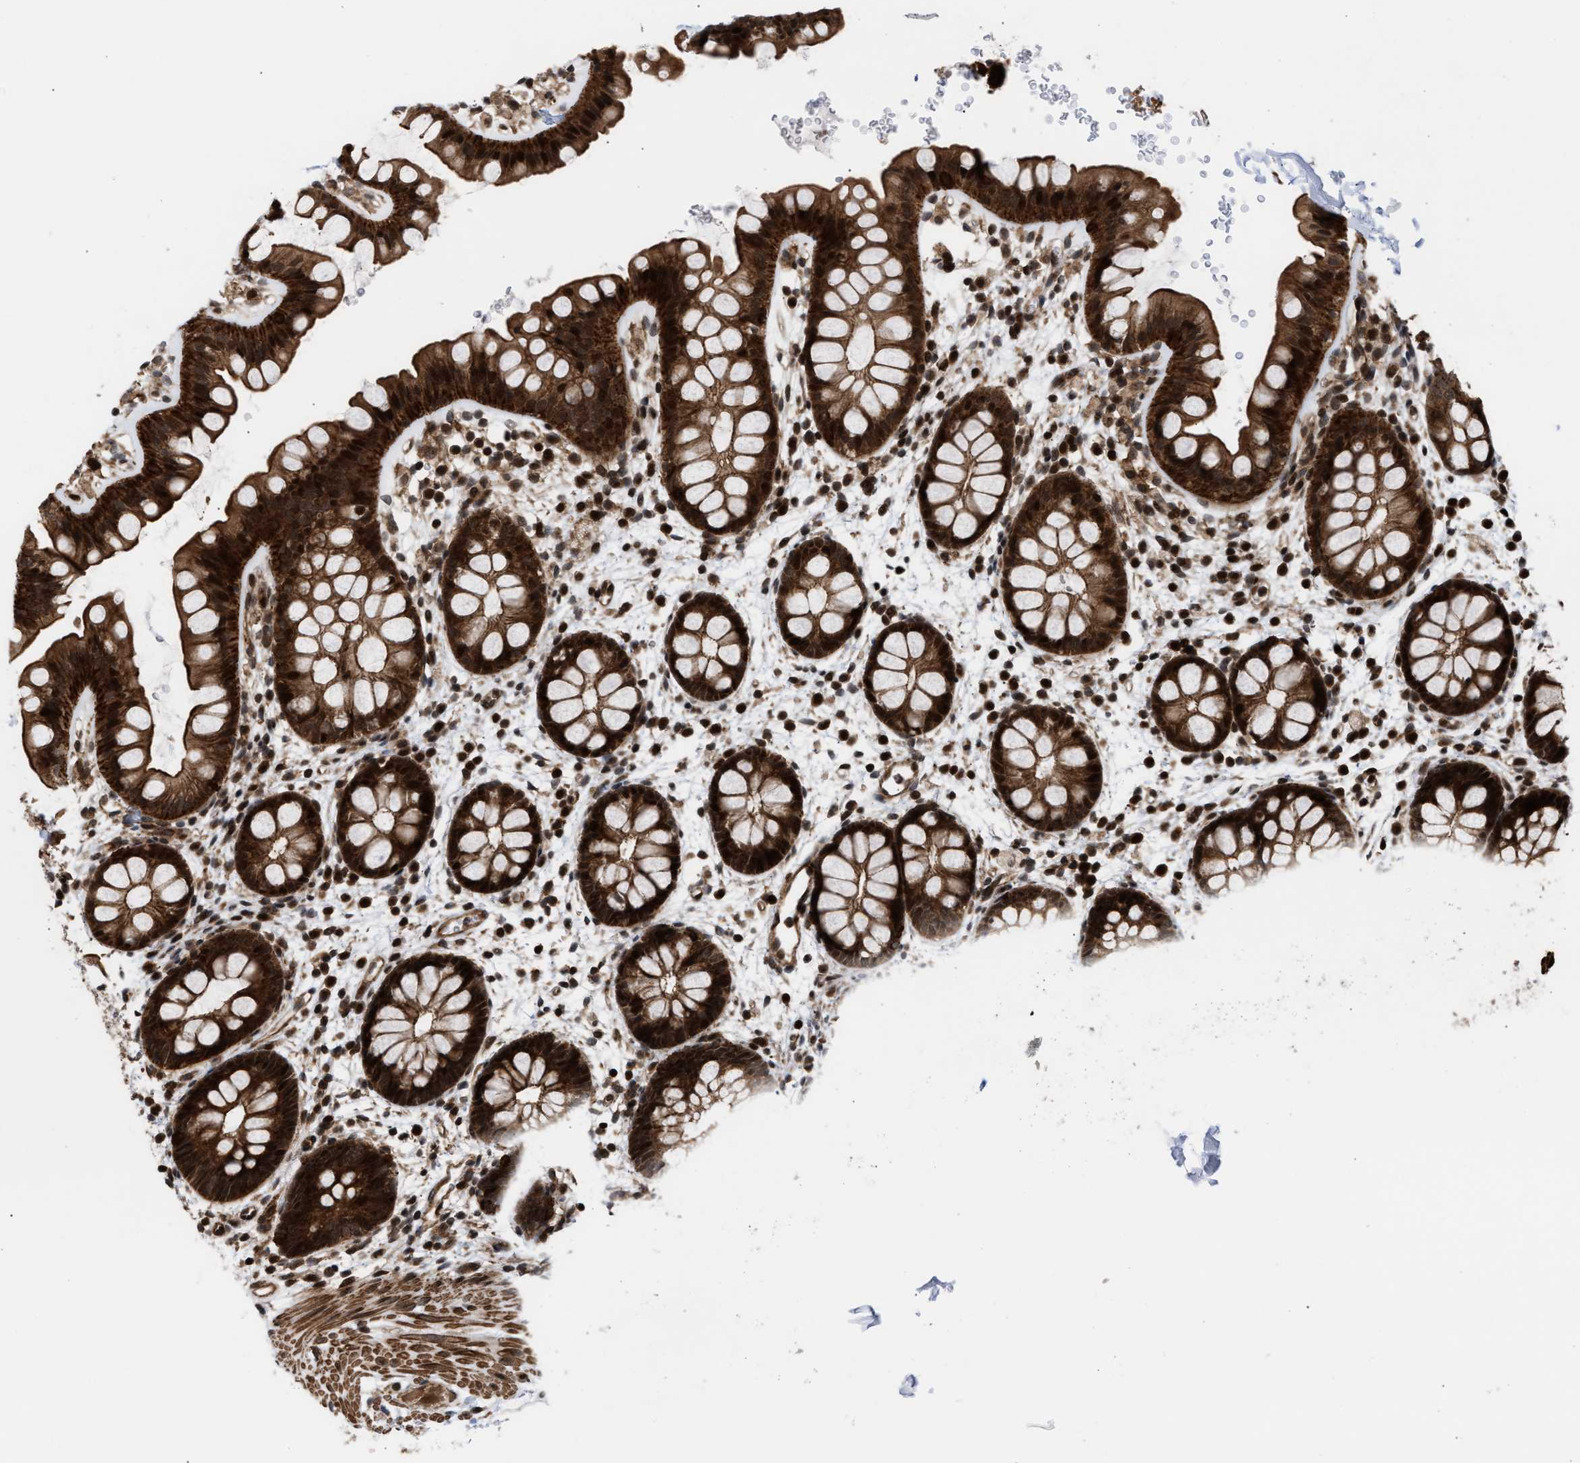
{"staining": {"intensity": "strong", "quantity": ">75%", "location": "cytoplasmic/membranous,nuclear"}, "tissue": "rectum", "cell_type": "Glandular cells", "image_type": "normal", "snomed": [{"axis": "morphology", "description": "Normal tissue, NOS"}, {"axis": "topography", "description": "Rectum"}], "caption": "Immunohistochemical staining of benign rectum shows strong cytoplasmic/membranous,nuclear protein staining in about >75% of glandular cells.", "gene": "STAU2", "patient": {"sex": "female", "age": 24}}